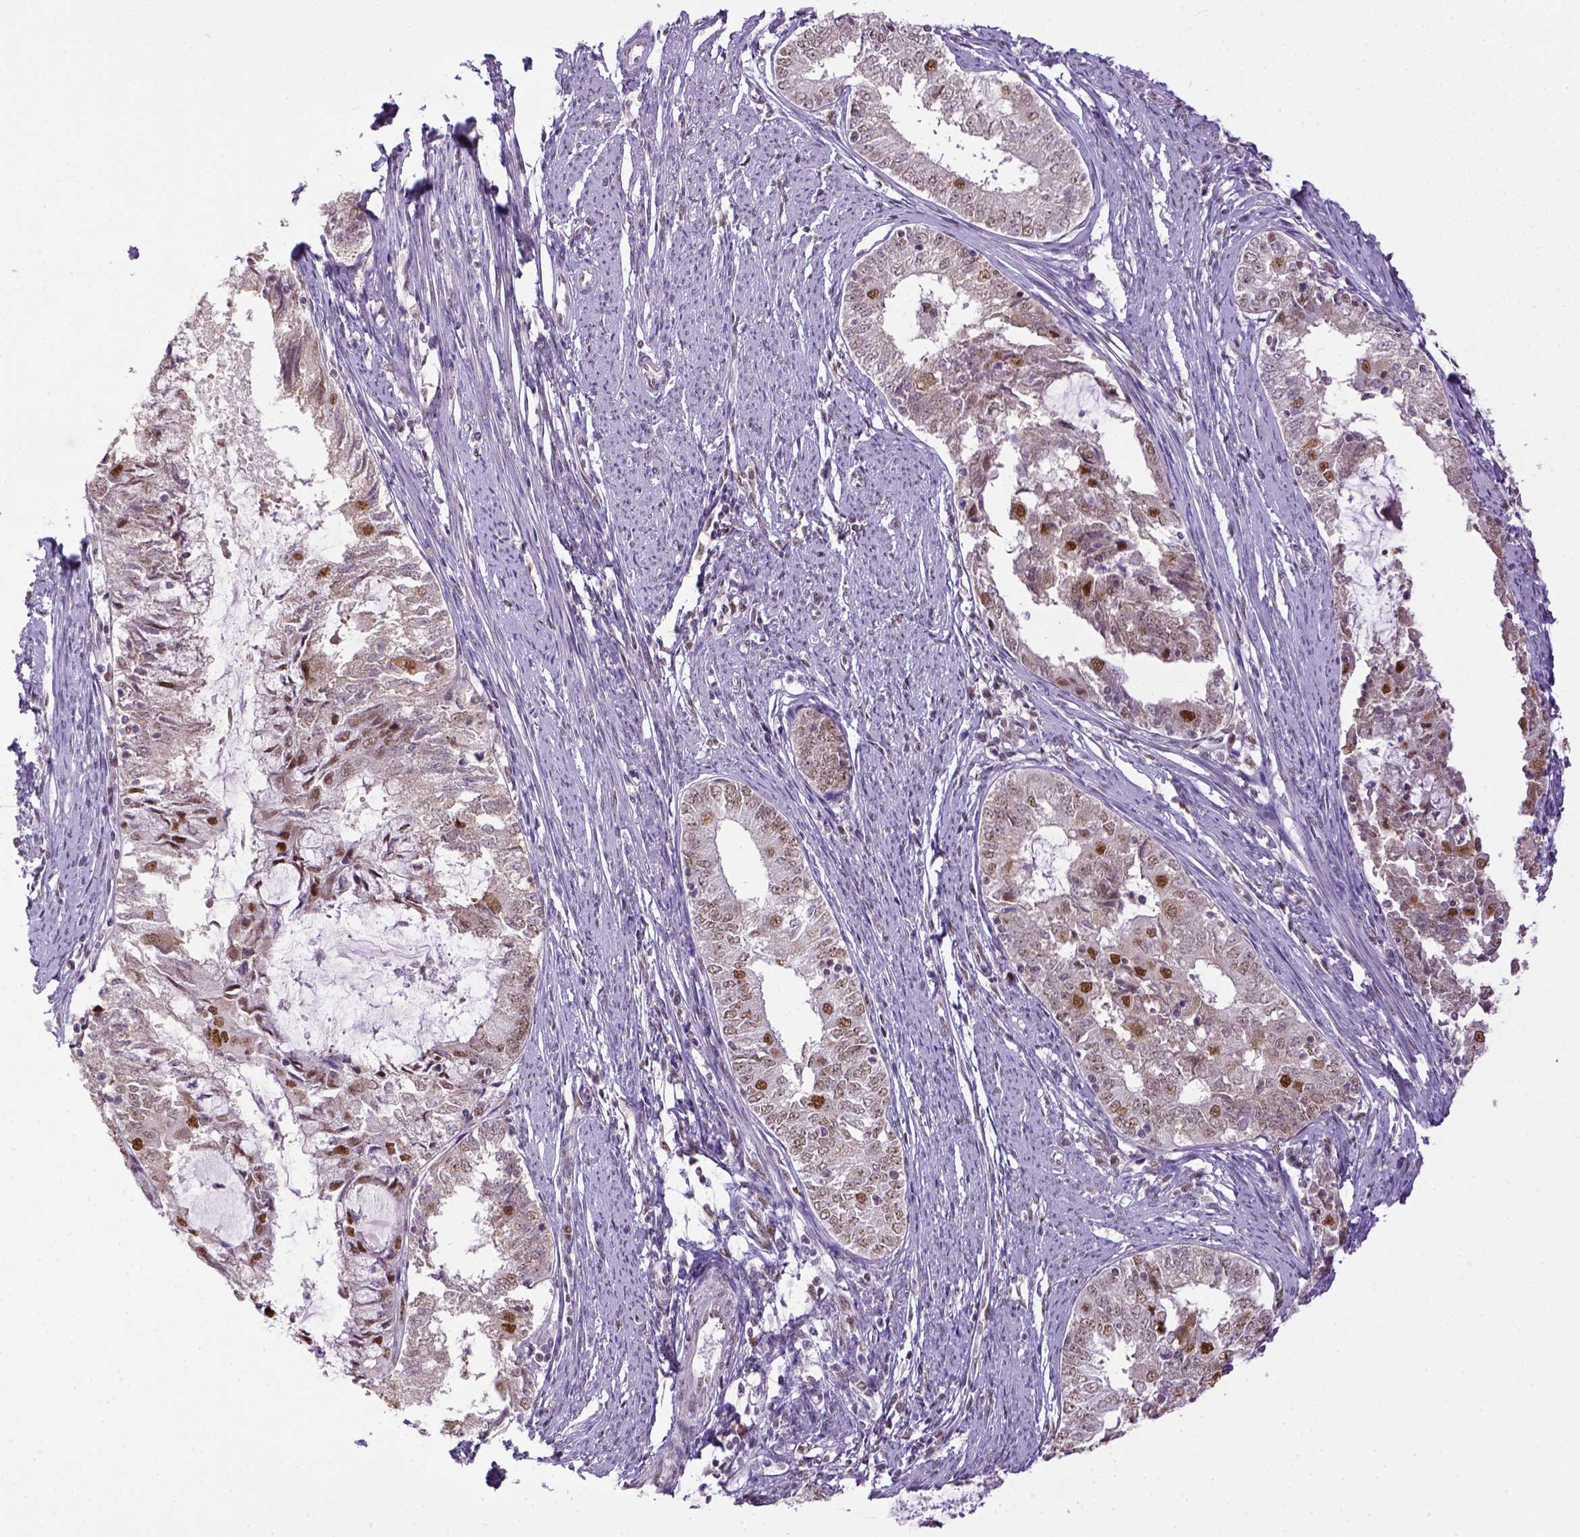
{"staining": {"intensity": "weak", "quantity": ">75%", "location": "nuclear"}, "tissue": "endometrial cancer", "cell_type": "Tumor cells", "image_type": "cancer", "snomed": [{"axis": "morphology", "description": "Adenocarcinoma, NOS"}, {"axis": "topography", "description": "Endometrium"}], "caption": "An image of endometrial cancer (adenocarcinoma) stained for a protein exhibits weak nuclear brown staining in tumor cells.", "gene": "ERCC1", "patient": {"sex": "female", "age": 57}}